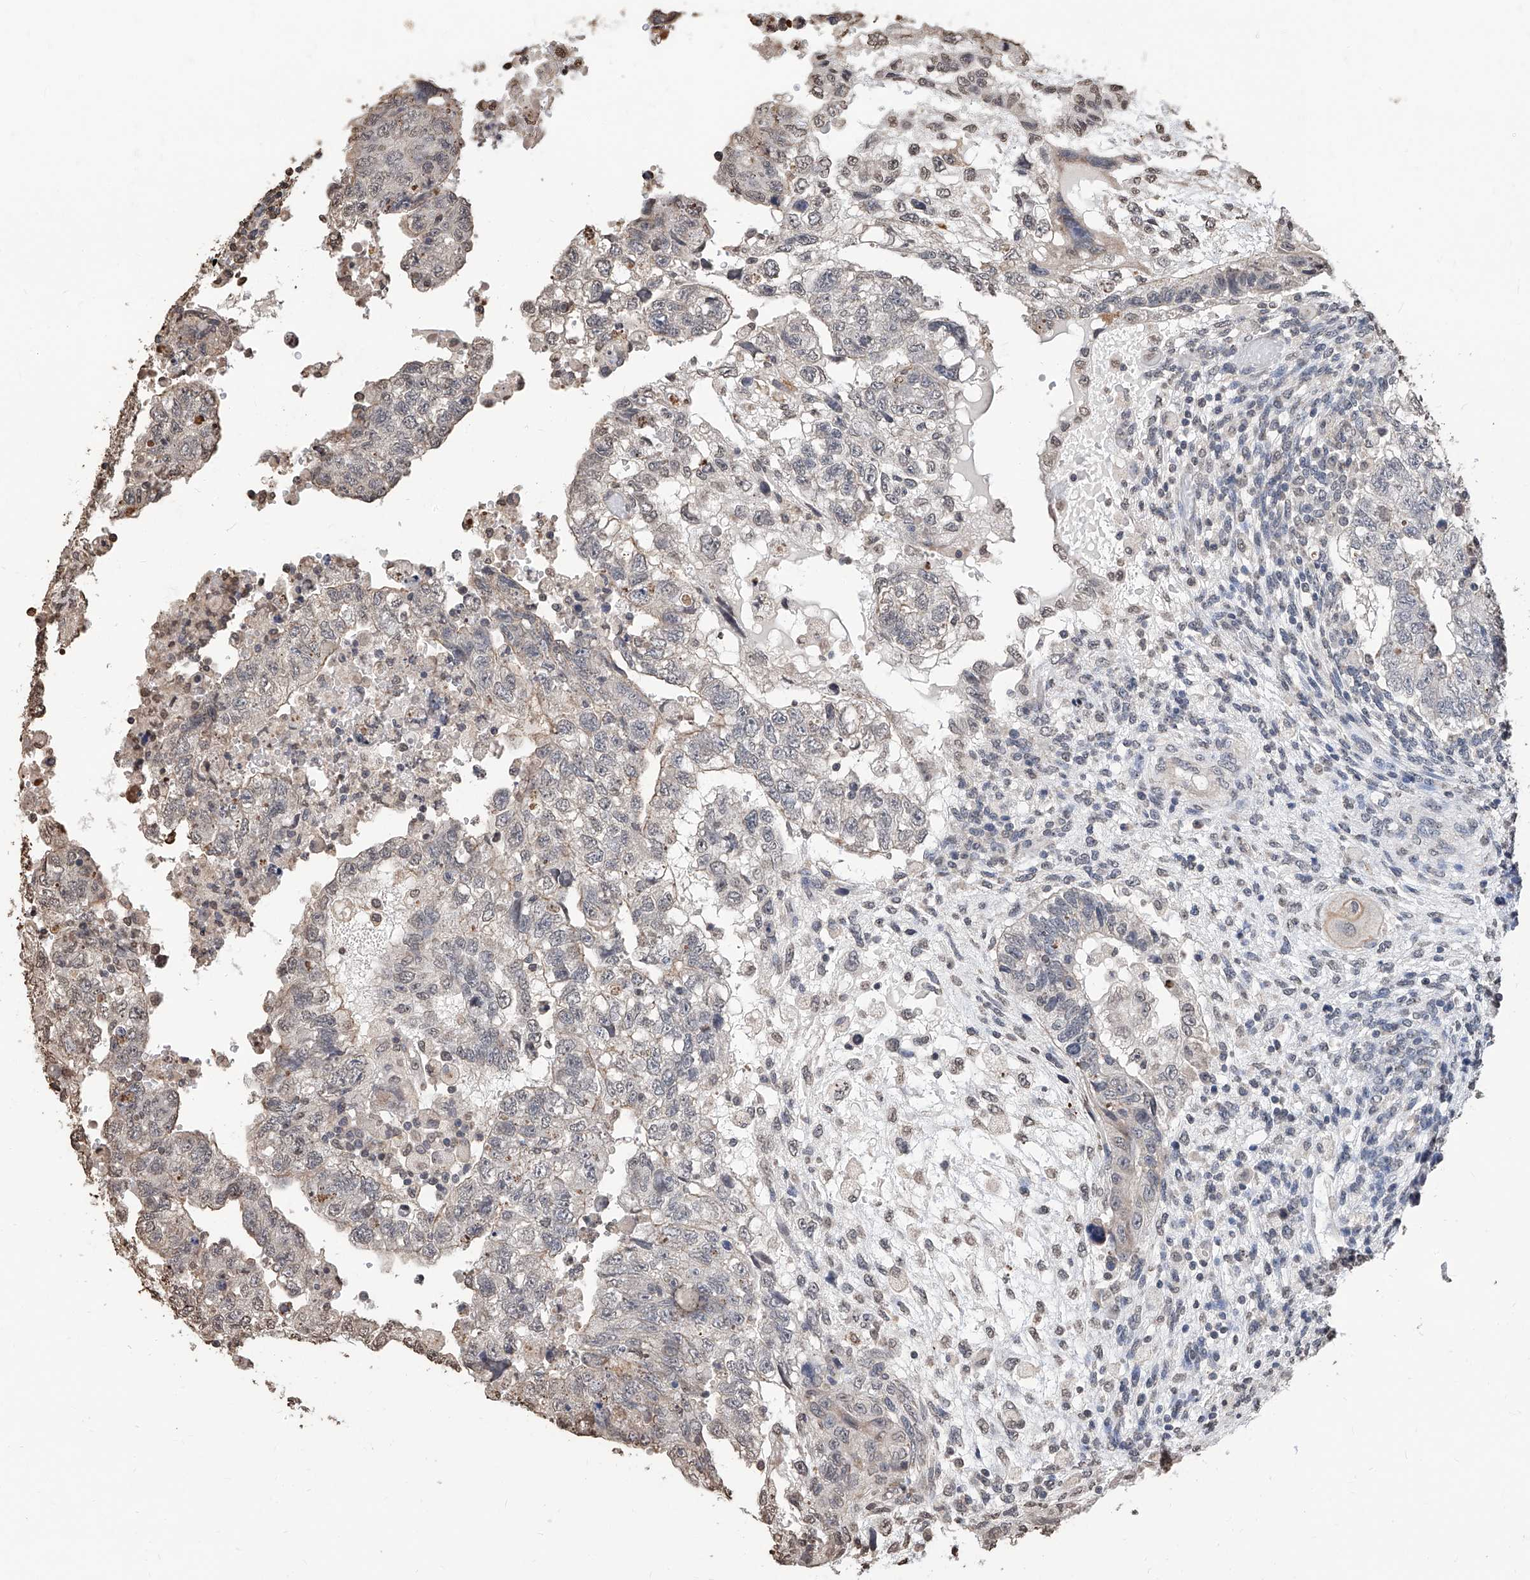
{"staining": {"intensity": "negative", "quantity": "none", "location": "none"}, "tissue": "testis cancer", "cell_type": "Tumor cells", "image_type": "cancer", "snomed": [{"axis": "morphology", "description": "Carcinoma, Embryonal, NOS"}, {"axis": "topography", "description": "Testis"}], "caption": "Immunohistochemistry (IHC) photomicrograph of human testis embryonal carcinoma stained for a protein (brown), which exhibits no positivity in tumor cells.", "gene": "RP9", "patient": {"sex": "male", "age": 36}}